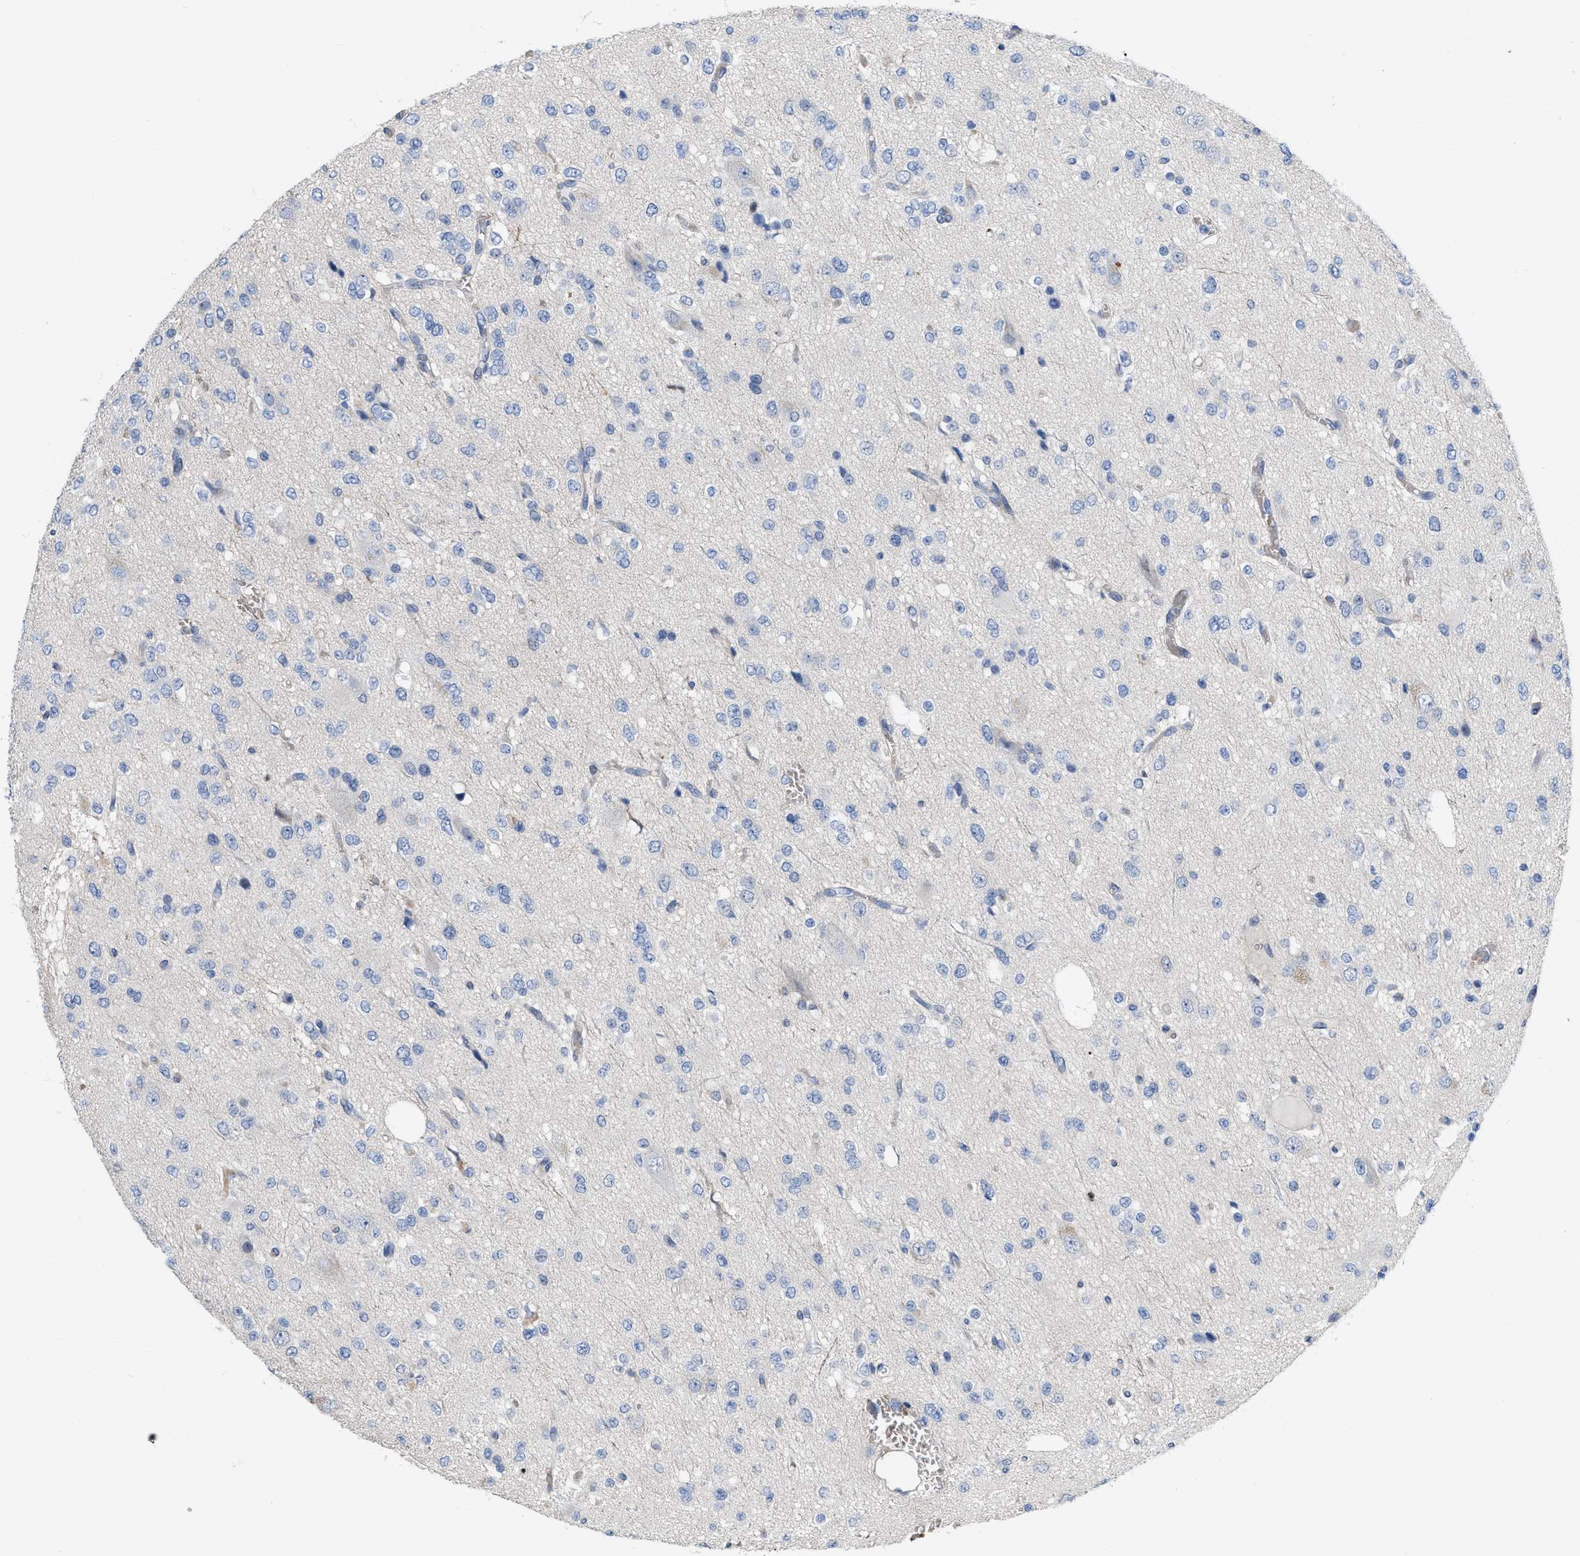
{"staining": {"intensity": "negative", "quantity": "none", "location": "none"}, "tissue": "glioma", "cell_type": "Tumor cells", "image_type": "cancer", "snomed": [{"axis": "morphology", "description": "Glioma, malignant, Low grade"}, {"axis": "topography", "description": "Brain"}], "caption": "High magnification brightfield microscopy of glioma stained with DAB (brown) and counterstained with hematoxylin (blue): tumor cells show no significant staining.", "gene": "POLR1F", "patient": {"sex": "male", "age": 38}}